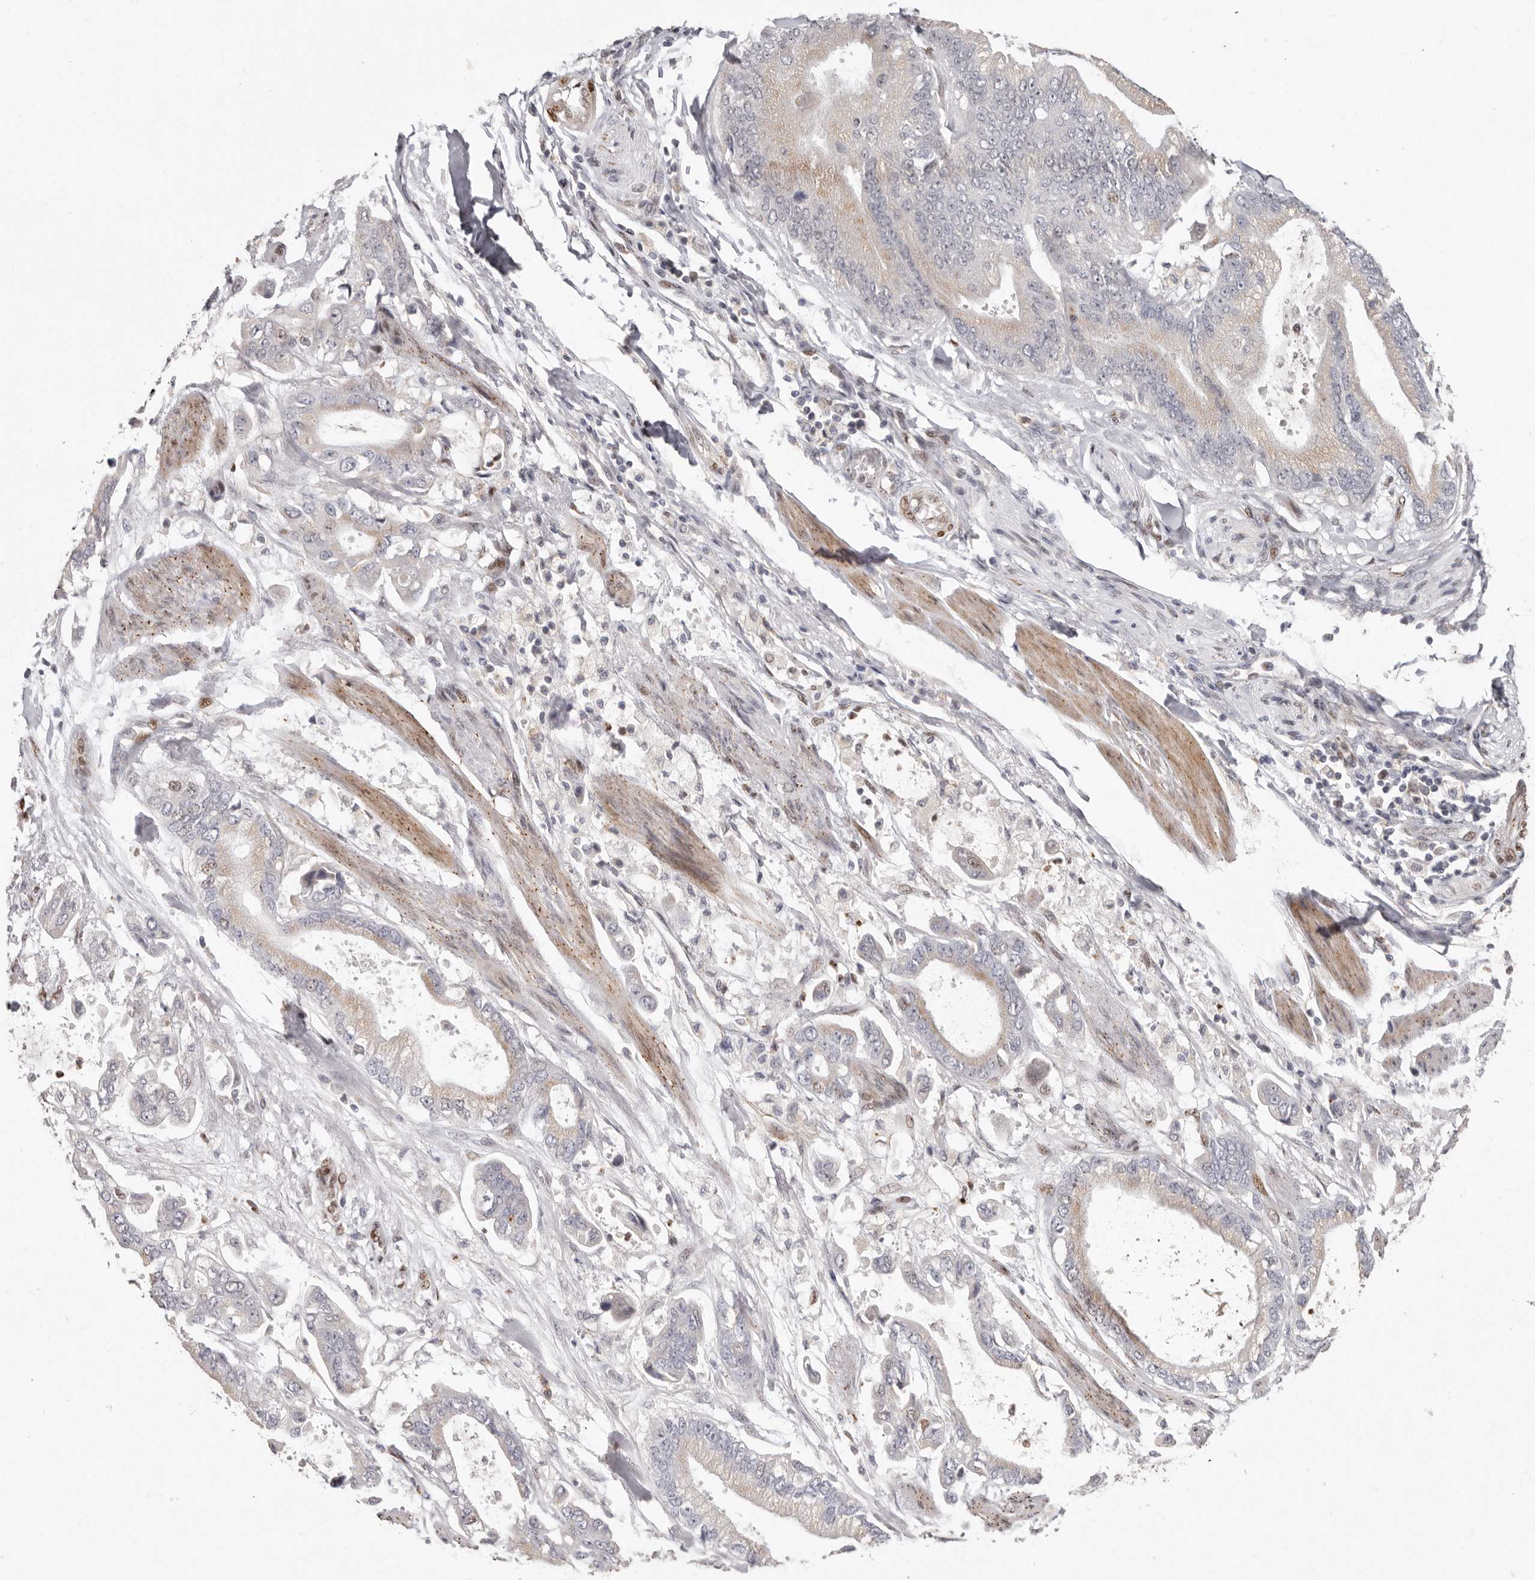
{"staining": {"intensity": "weak", "quantity": "<25%", "location": "cytoplasmic/membranous"}, "tissue": "stomach cancer", "cell_type": "Tumor cells", "image_type": "cancer", "snomed": [{"axis": "morphology", "description": "Normal tissue, NOS"}, {"axis": "morphology", "description": "Adenocarcinoma, NOS"}, {"axis": "topography", "description": "Stomach"}], "caption": "Tumor cells are negative for protein expression in human adenocarcinoma (stomach).", "gene": "SMAD7", "patient": {"sex": "male", "age": 62}}